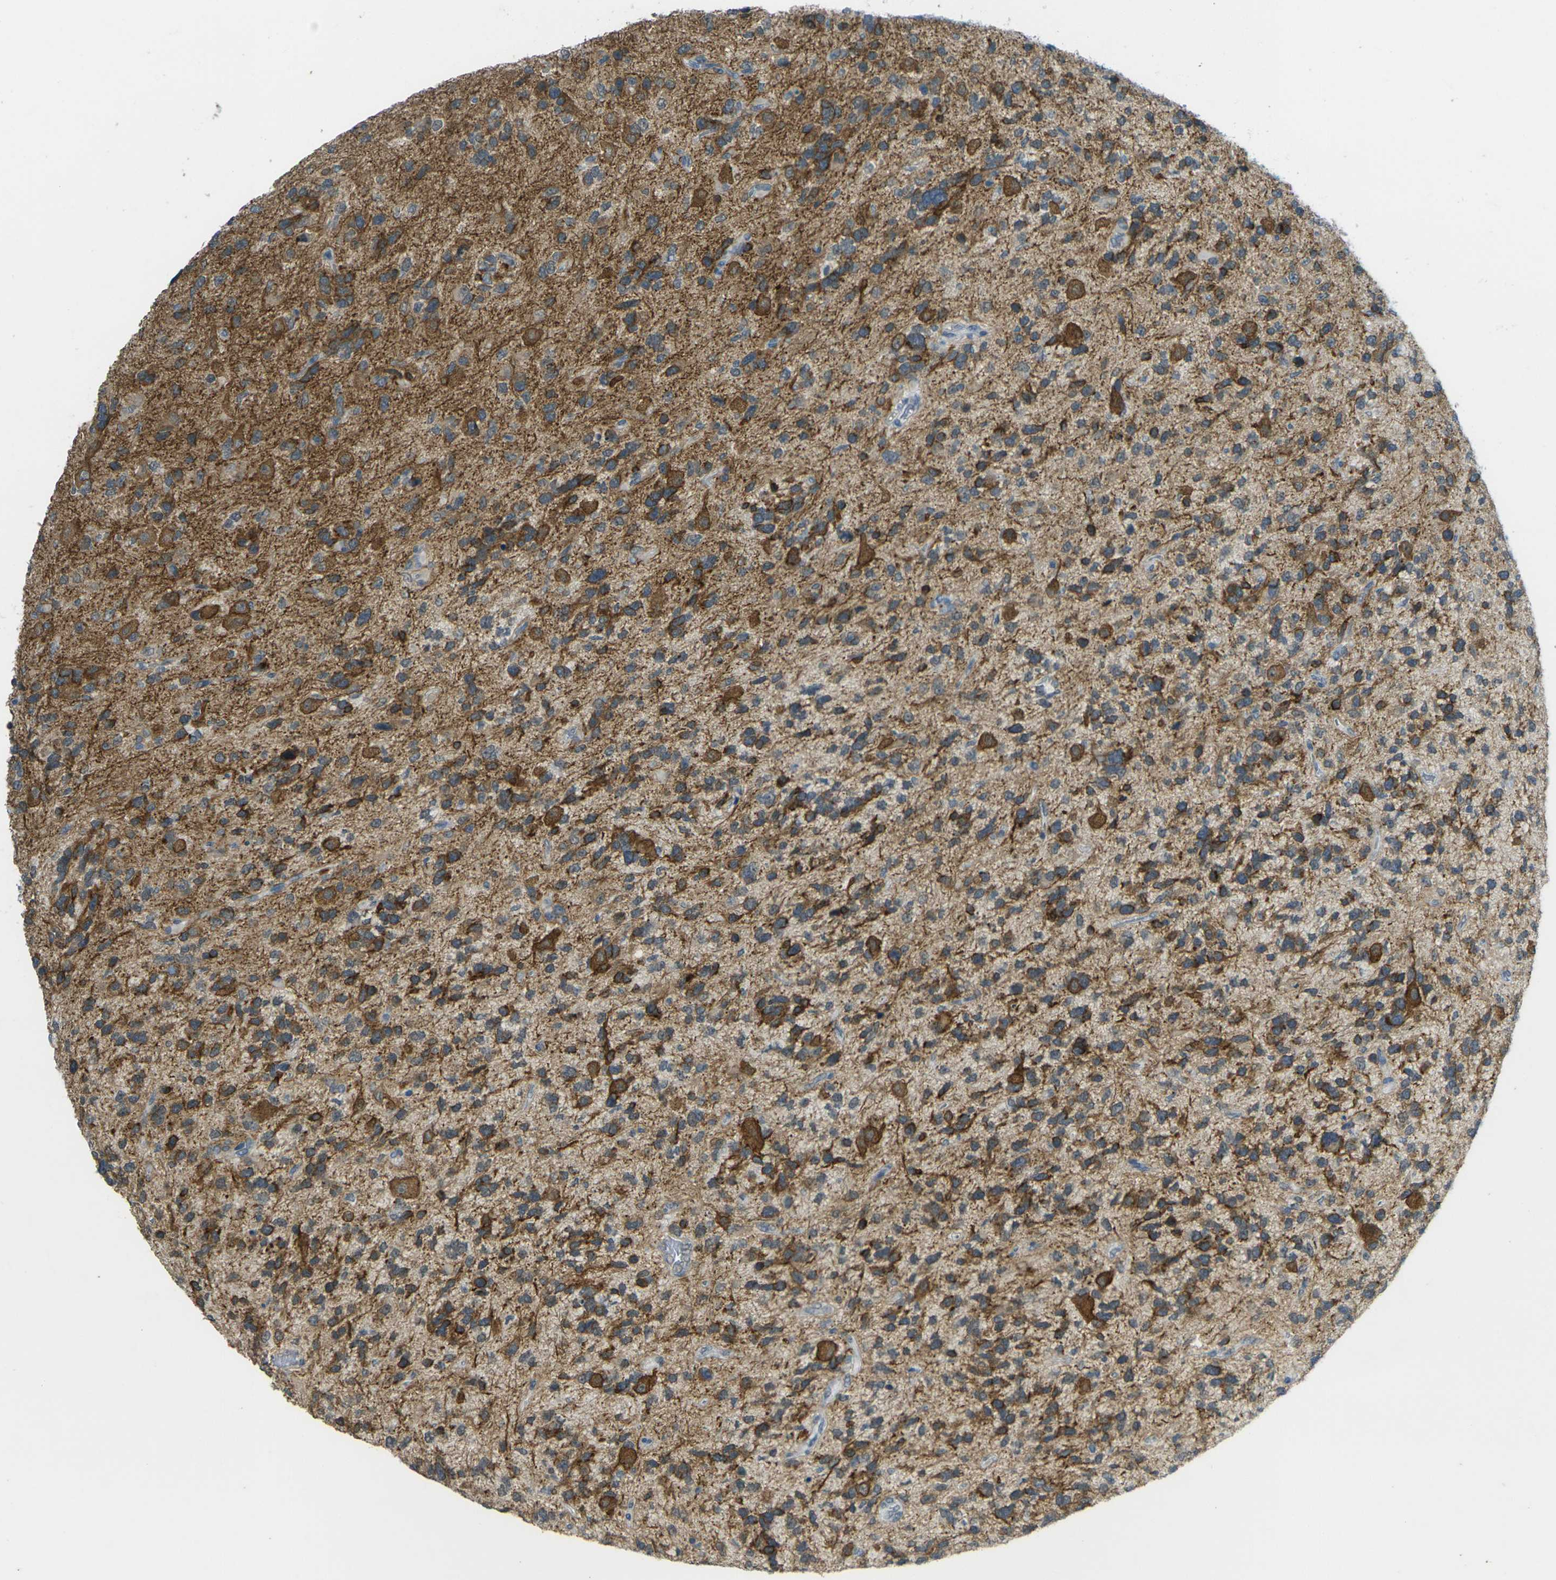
{"staining": {"intensity": "strong", "quantity": ">75%", "location": "cytoplasmic/membranous"}, "tissue": "glioma", "cell_type": "Tumor cells", "image_type": "cancer", "snomed": [{"axis": "morphology", "description": "Glioma, malignant, High grade"}, {"axis": "topography", "description": "Brain"}], "caption": "Glioma stained with a brown dye displays strong cytoplasmic/membranous positive staining in approximately >75% of tumor cells.", "gene": "SPTBN2", "patient": {"sex": "female", "age": 58}}